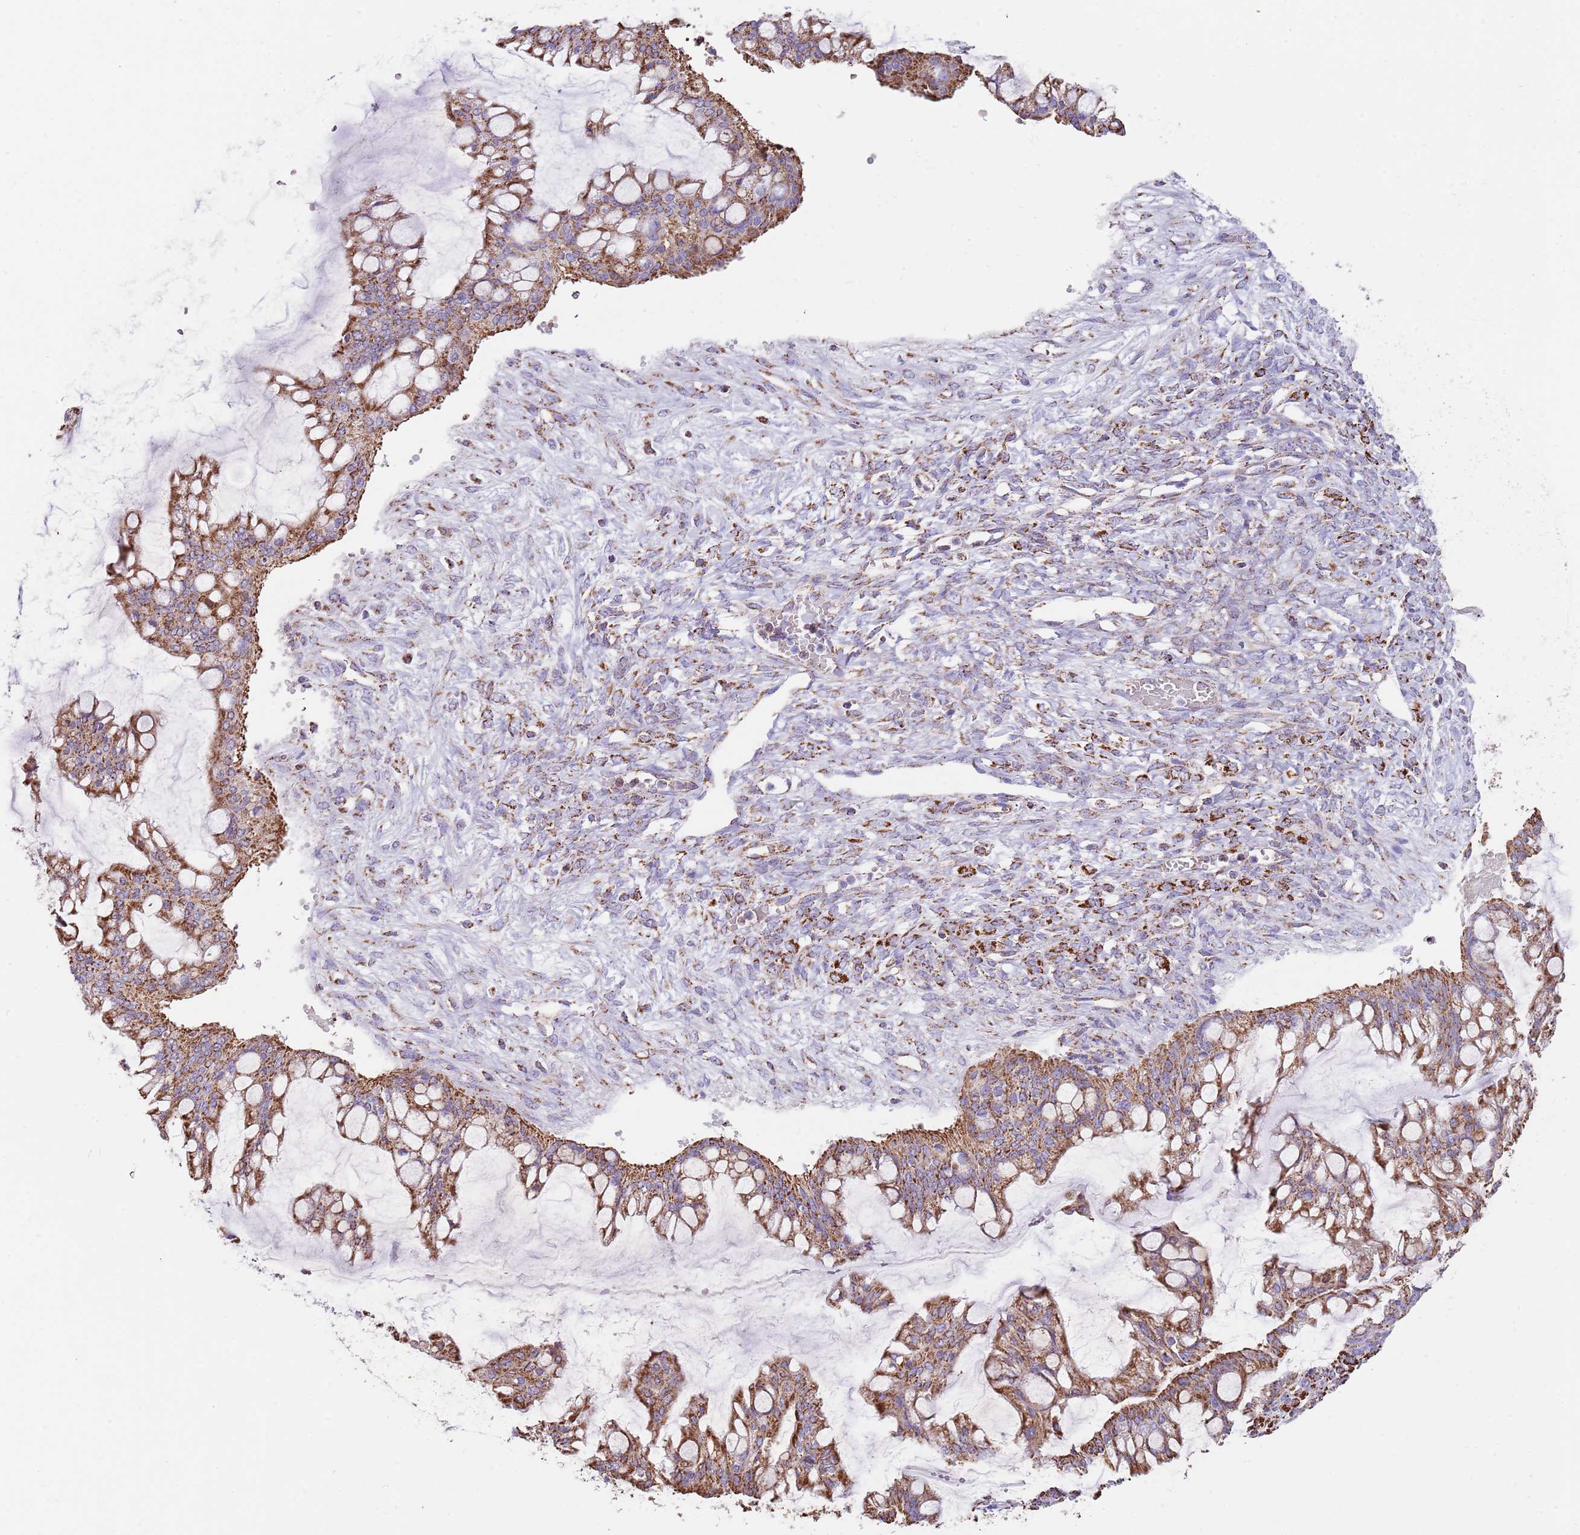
{"staining": {"intensity": "strong", "quantity": ">75%", "location": "cytoplasmic/membranous"}, "tissue": "ovarian cancer", "cell_type": "Tumor cells", "image_type": "cancer", "snomed": [{"axis": "morphology", "description": "Cystadenocarcinoma, mucinous, NOS"}, {"axis": "topography", "description": "Ovary"}], "caption": "Immunohistochemical staining of human ovarian cancer shows strong cytoplasmic/membranous protein expression in about >75% of tumor cells.", "gene": "TTLL1", "patient": {"sex": "female", "age": 73}}